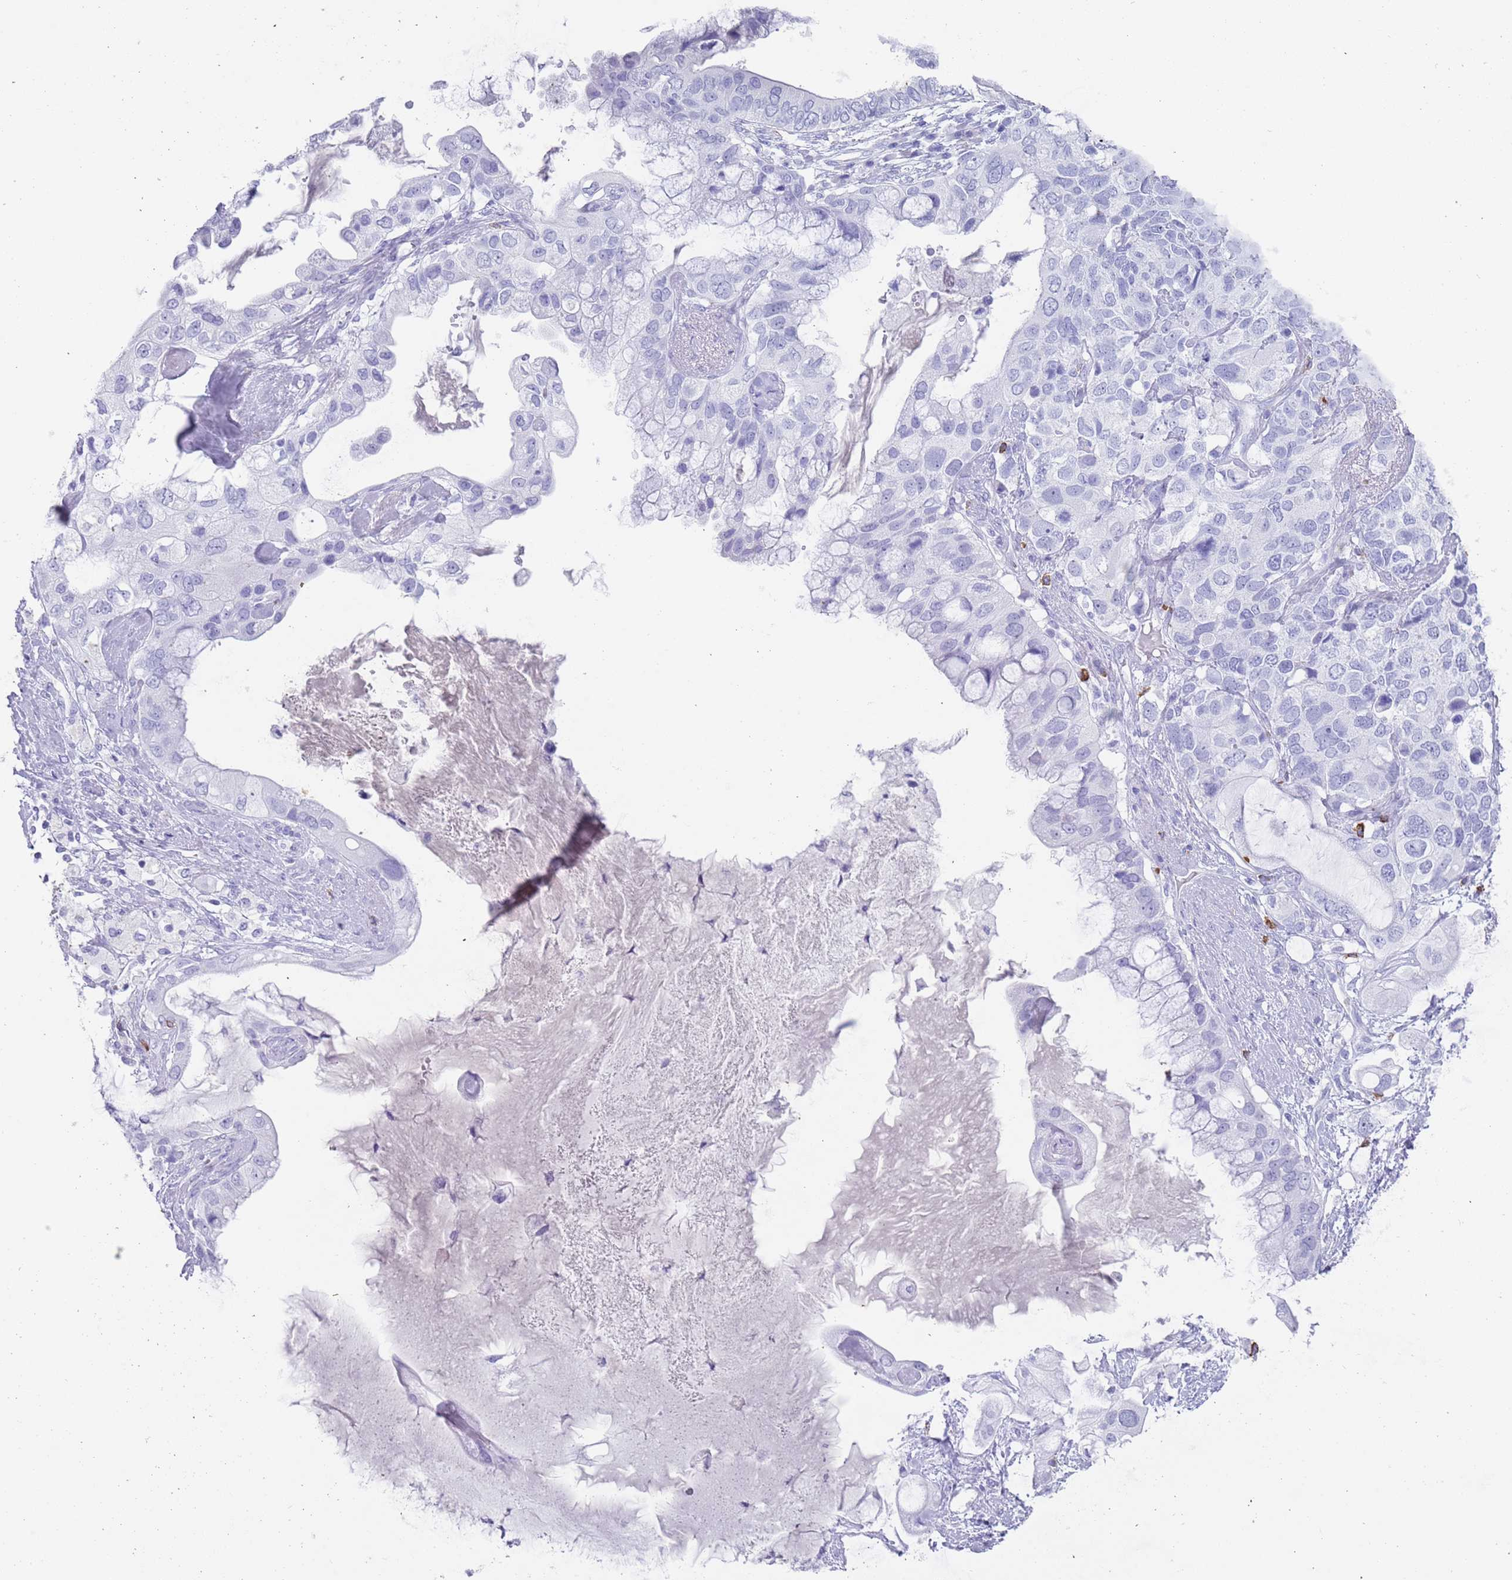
{"staining": {"intensity": "negative", "quantity": "none", "location": "none"}, "tissue": "pancreatic cancer", "cell_type": "Tumor cells", "image_type": "cancer", "snomed": [{"axis": "morphology", "description": "Adenocarcinoma, NOS"}, {"axis": "topography", "description": "Pancreas"}], "caption": "This is an IHC histopathology image of human pancreatic cancer (adenocarcinoma). There is no staining in tumor cells.", "gene": "MYADML2", "patient": {"sex": "female", "age": 56}}